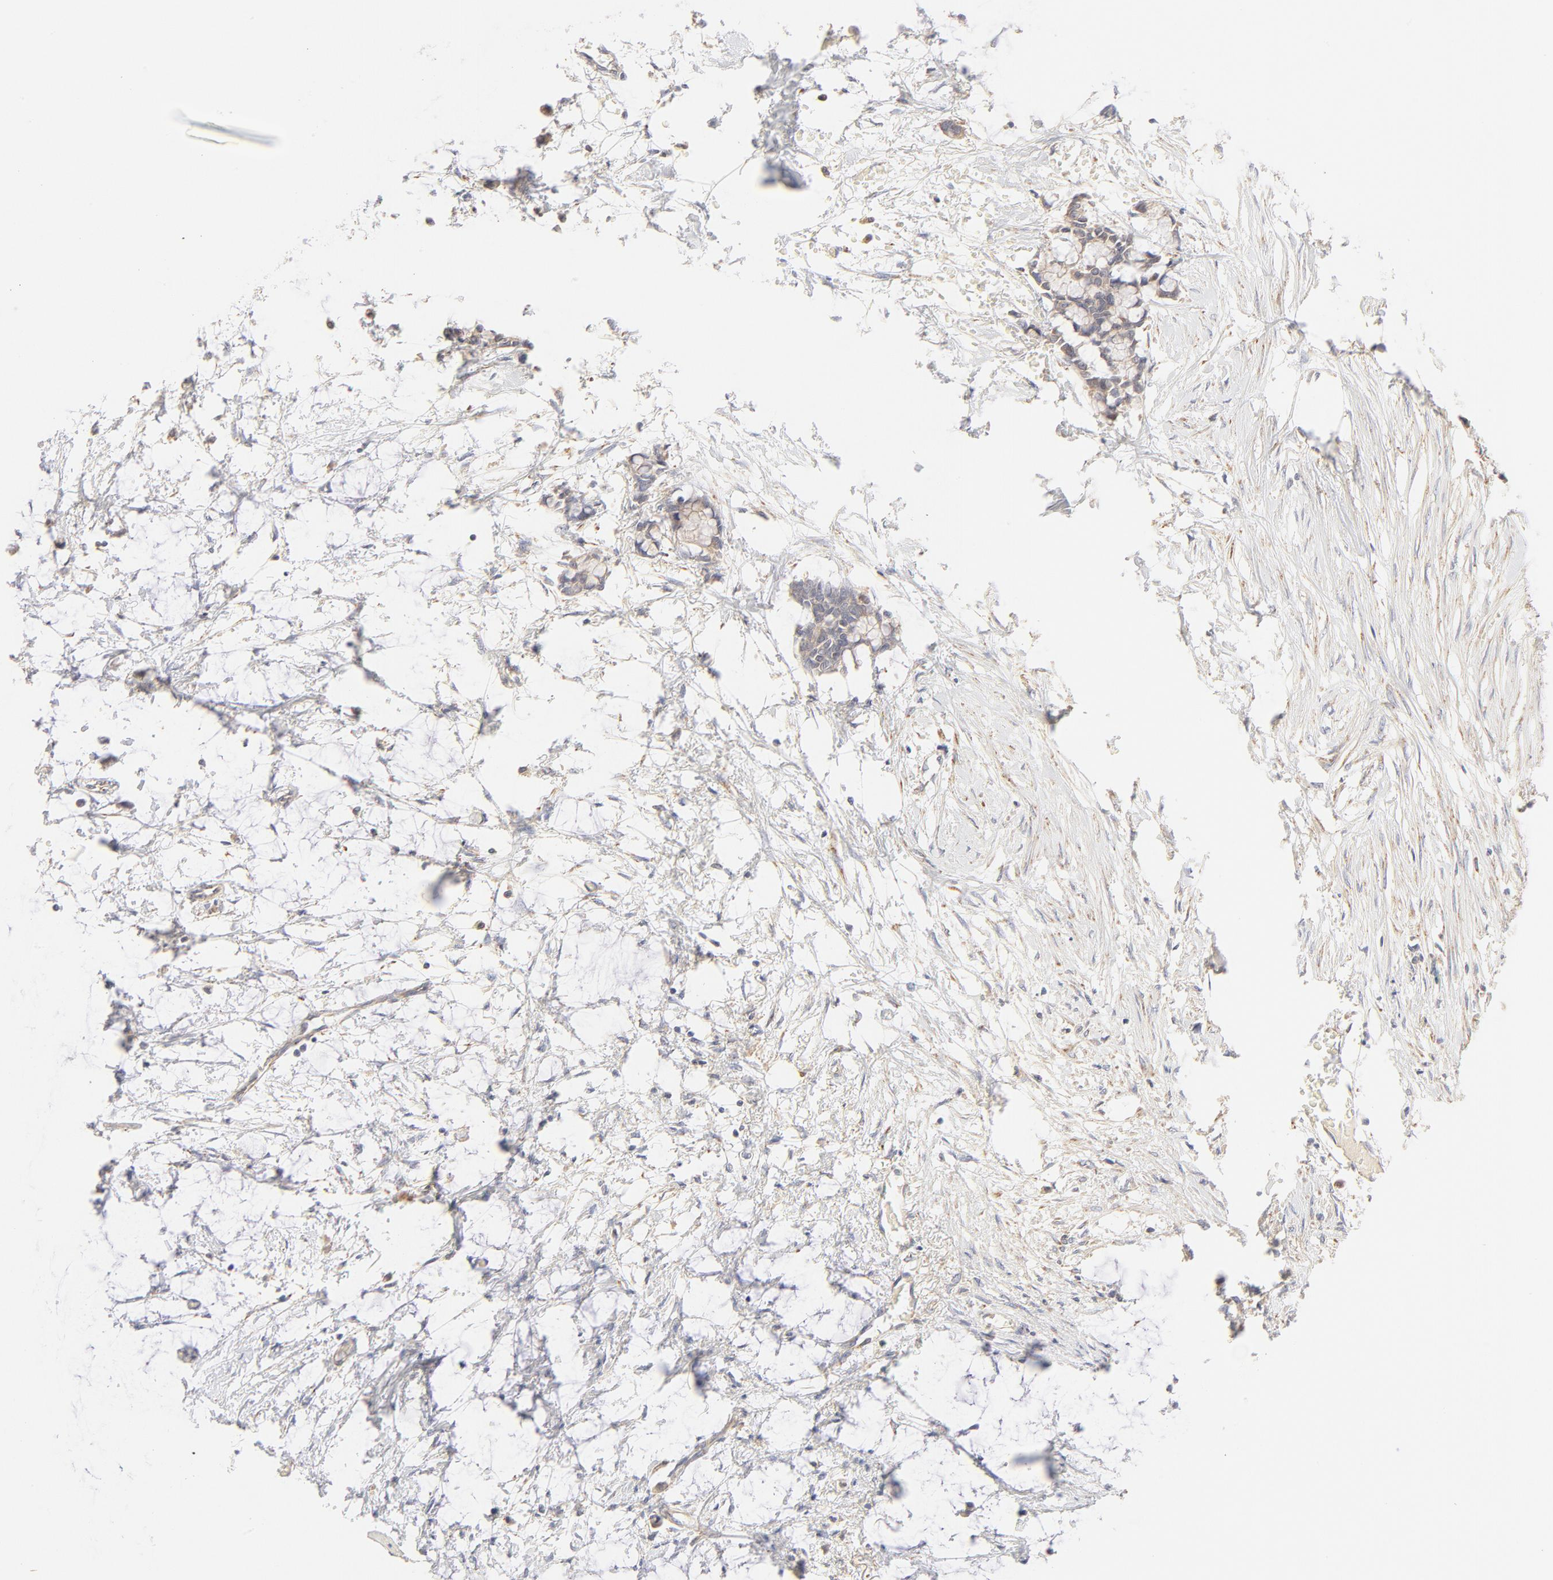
{"staining": {"intensity": "weak", "quantity": ">75%", "location": "cytoplasmic/membranous"}, "tissue": "colorectal cancer", "cell_type": "Tumor cells", "image_type": "cancer", "snomed": [{"axis": "morphology", "description": "Normal tissue, NOS"}, {"axis": "morphology", "description": "Adenocarcinoma, NOS"}, {"axis": "topography", "description": "Colon"}, {"axis": "topography", "description": "Peripheral nerve tissue"}], "caption": "The image reveals a brown stain indicating the presence of a protein in the cytoplasmic/membranous of tumor cells in colorectal cancer.", "gene": "MTERF2", "patient": {"sex": "male", "age": 14}}